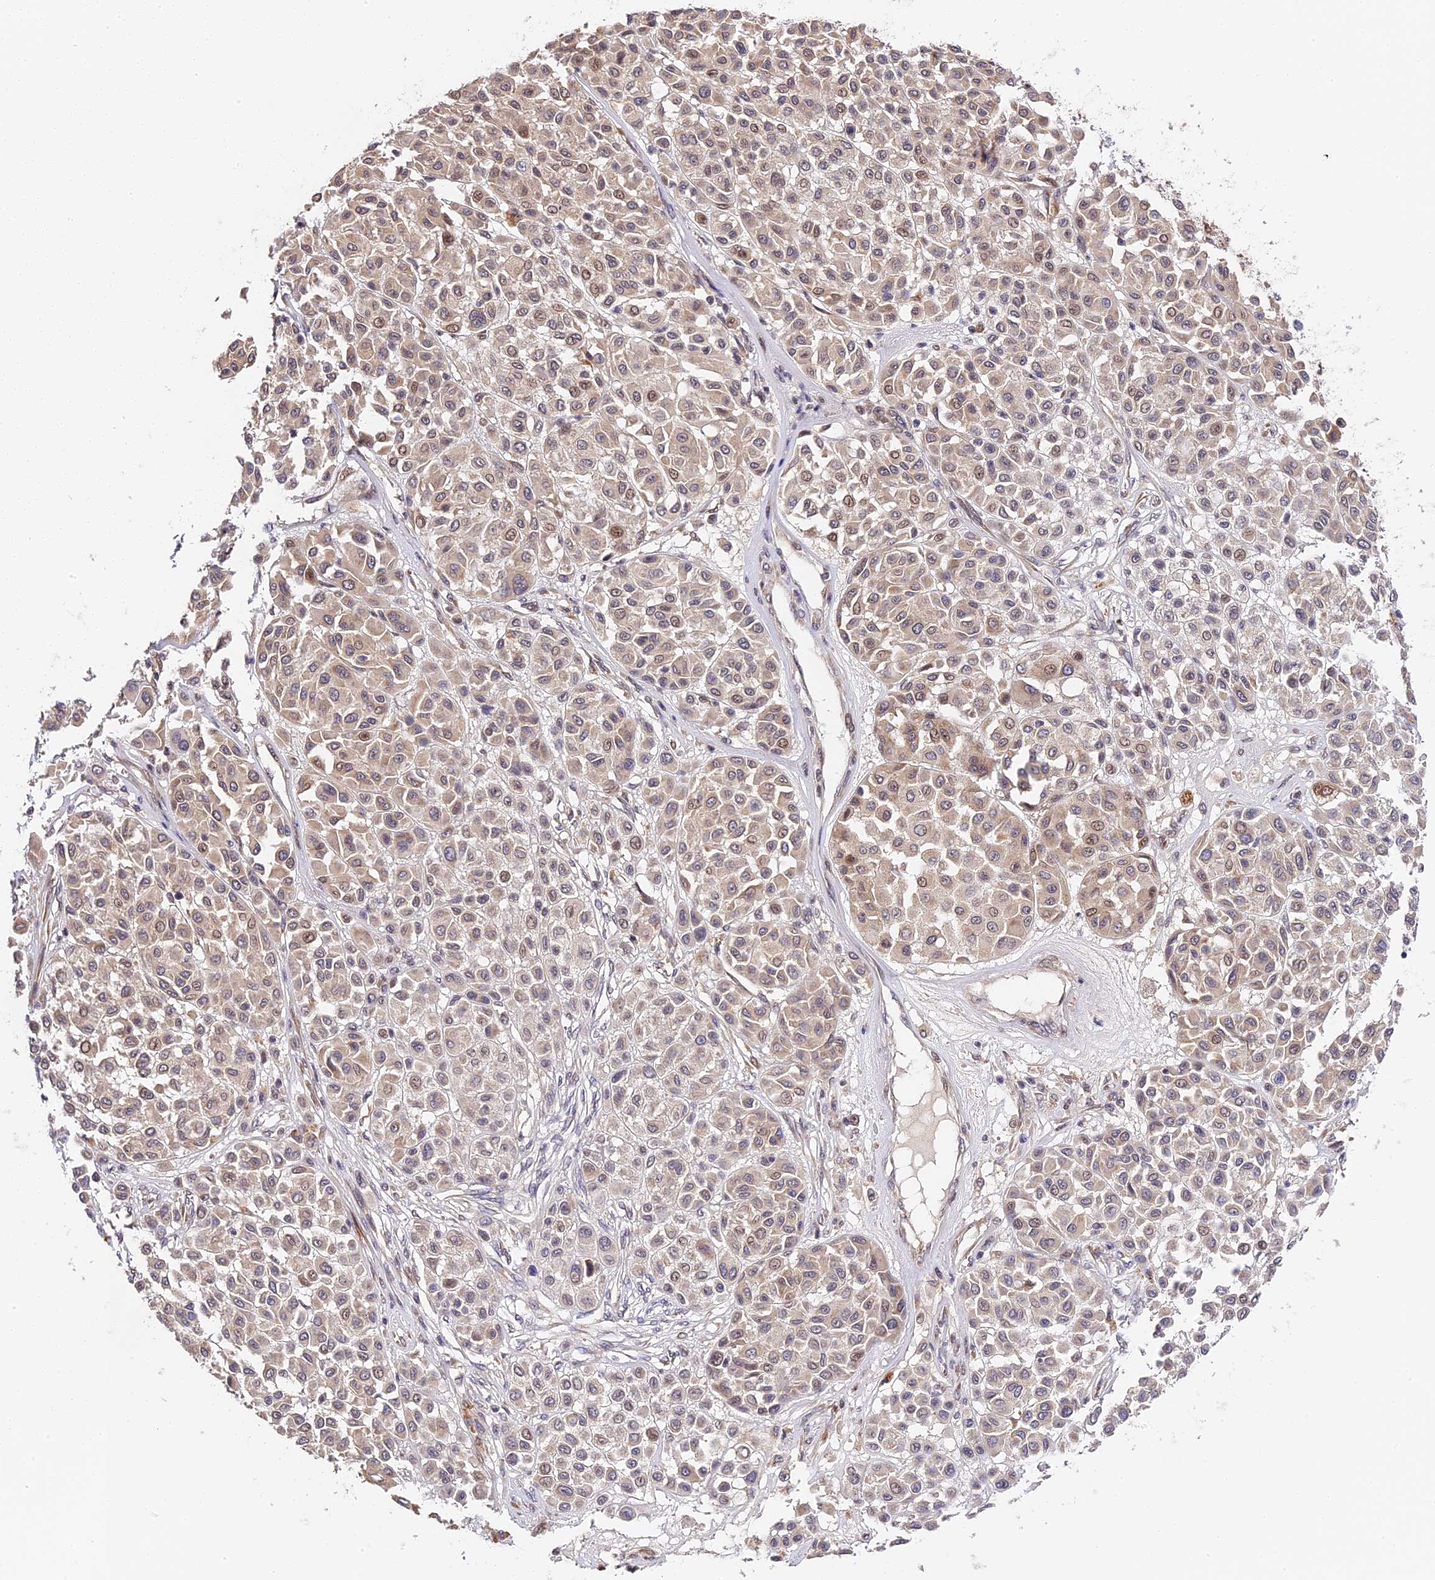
{"staining": {"intensity": "weak", "quantity": "25%-75%", "location": "cytoplasmic/membranous,nuclear"}, "tissue": "melanoma", "cell_type": "Tumor cells", "image_type": "cancer", "snomed": [{"axis": "morphology", "description": "Malignant melanoma, Metastatic site"}, {"axis": "topography", "description": "Soft tissue"}], "caption": "Tumor cells reveal low levels of weak cytoplasmic/membranous and nuclear positivity in approximately 25%-75% of cells in human melanoma.", "gene": "IMPACT", "patient": {"sex": "male", "age": 41}}